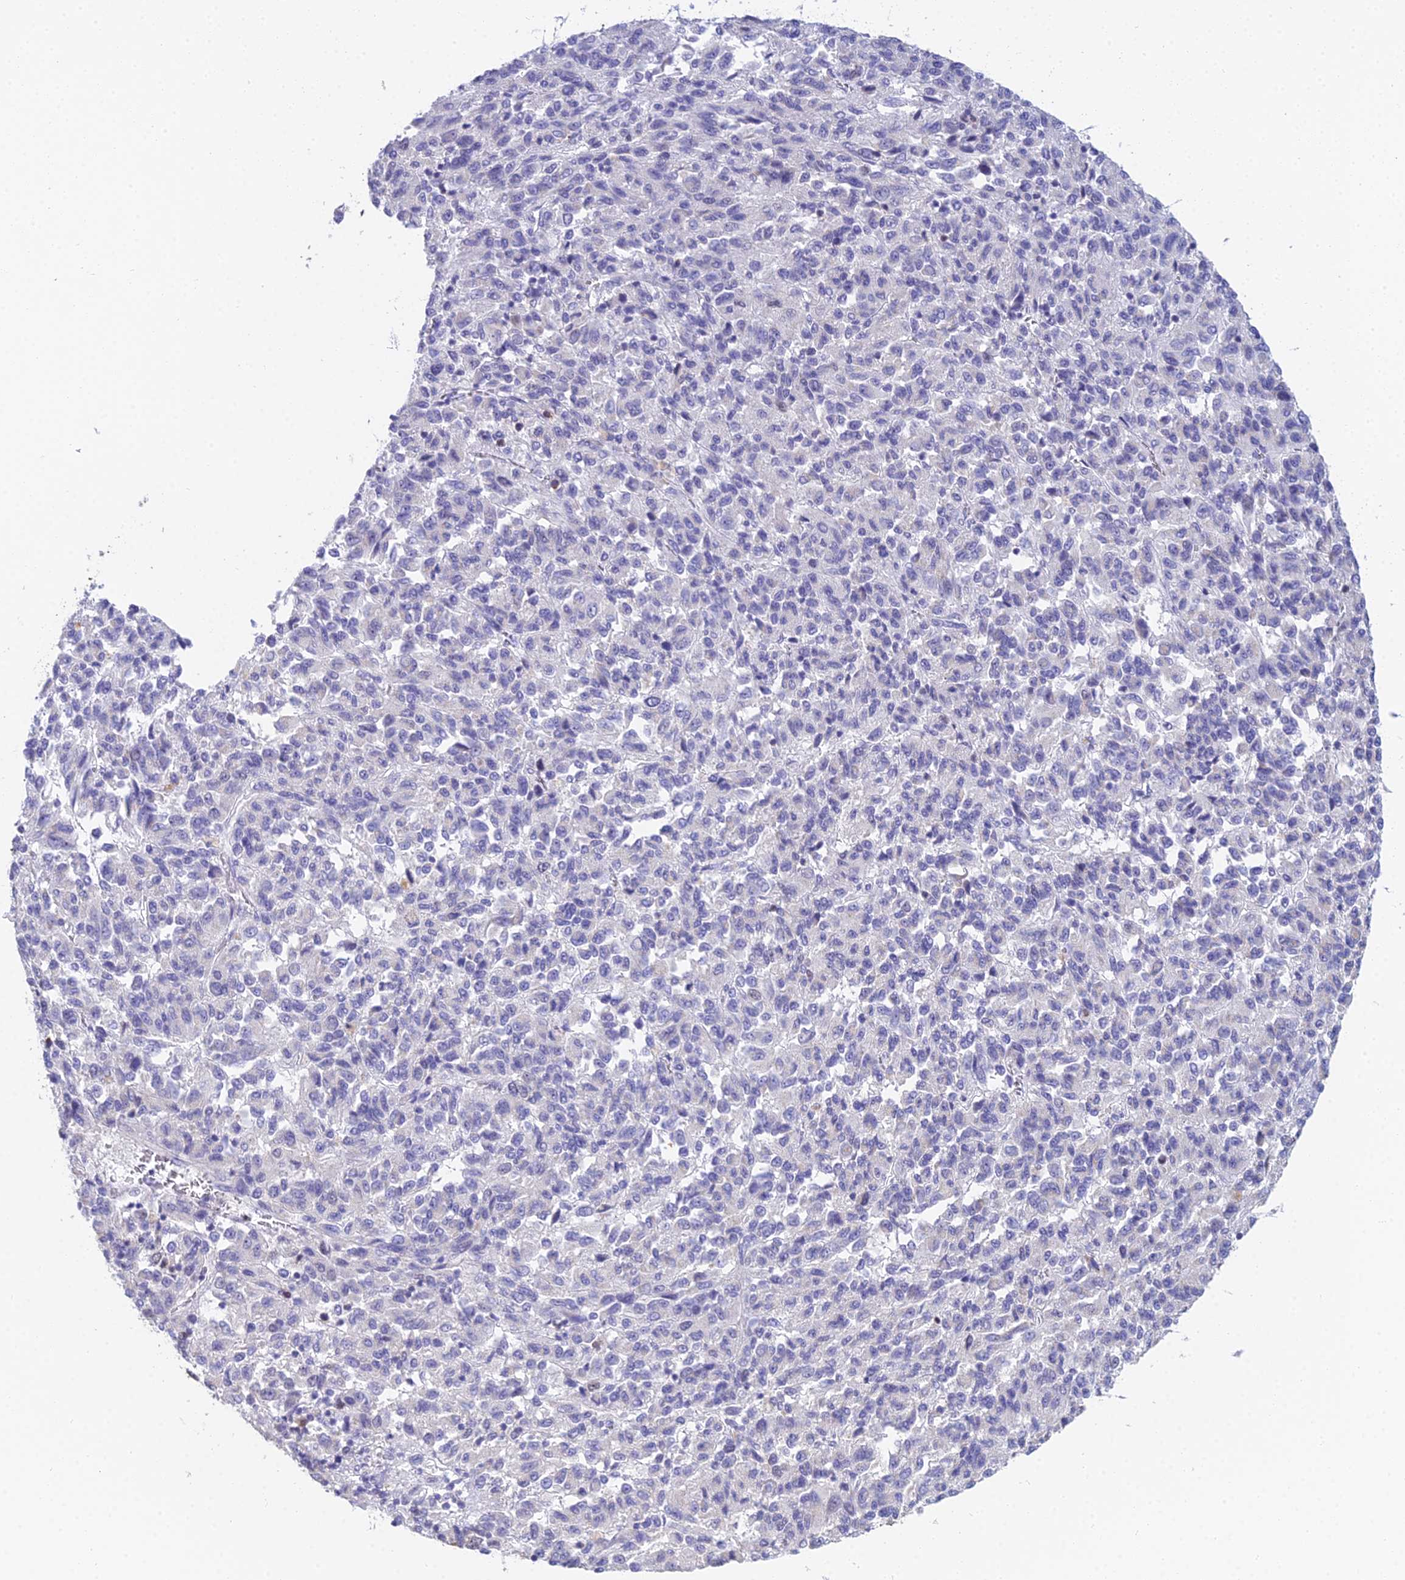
{"staining": {"intensity": "negative", "quantity": "none", "location": "none"}, "tissue": "melanoma", "cell_type": "Tumor cells", "image_type": "cancer", "snomed": [{"axis": "morphology", "description": "Malignant melanoma, Metastatic site"}, {"axis": "topography", "description": "Lung"}], "caption": "IHC image of malignant melanoma (metastatic site) stained for a protein (brown), which exhibits no expression in tumor cells.", "gene": "MCM2", "patient": {"sex": "male", "age": 64}}